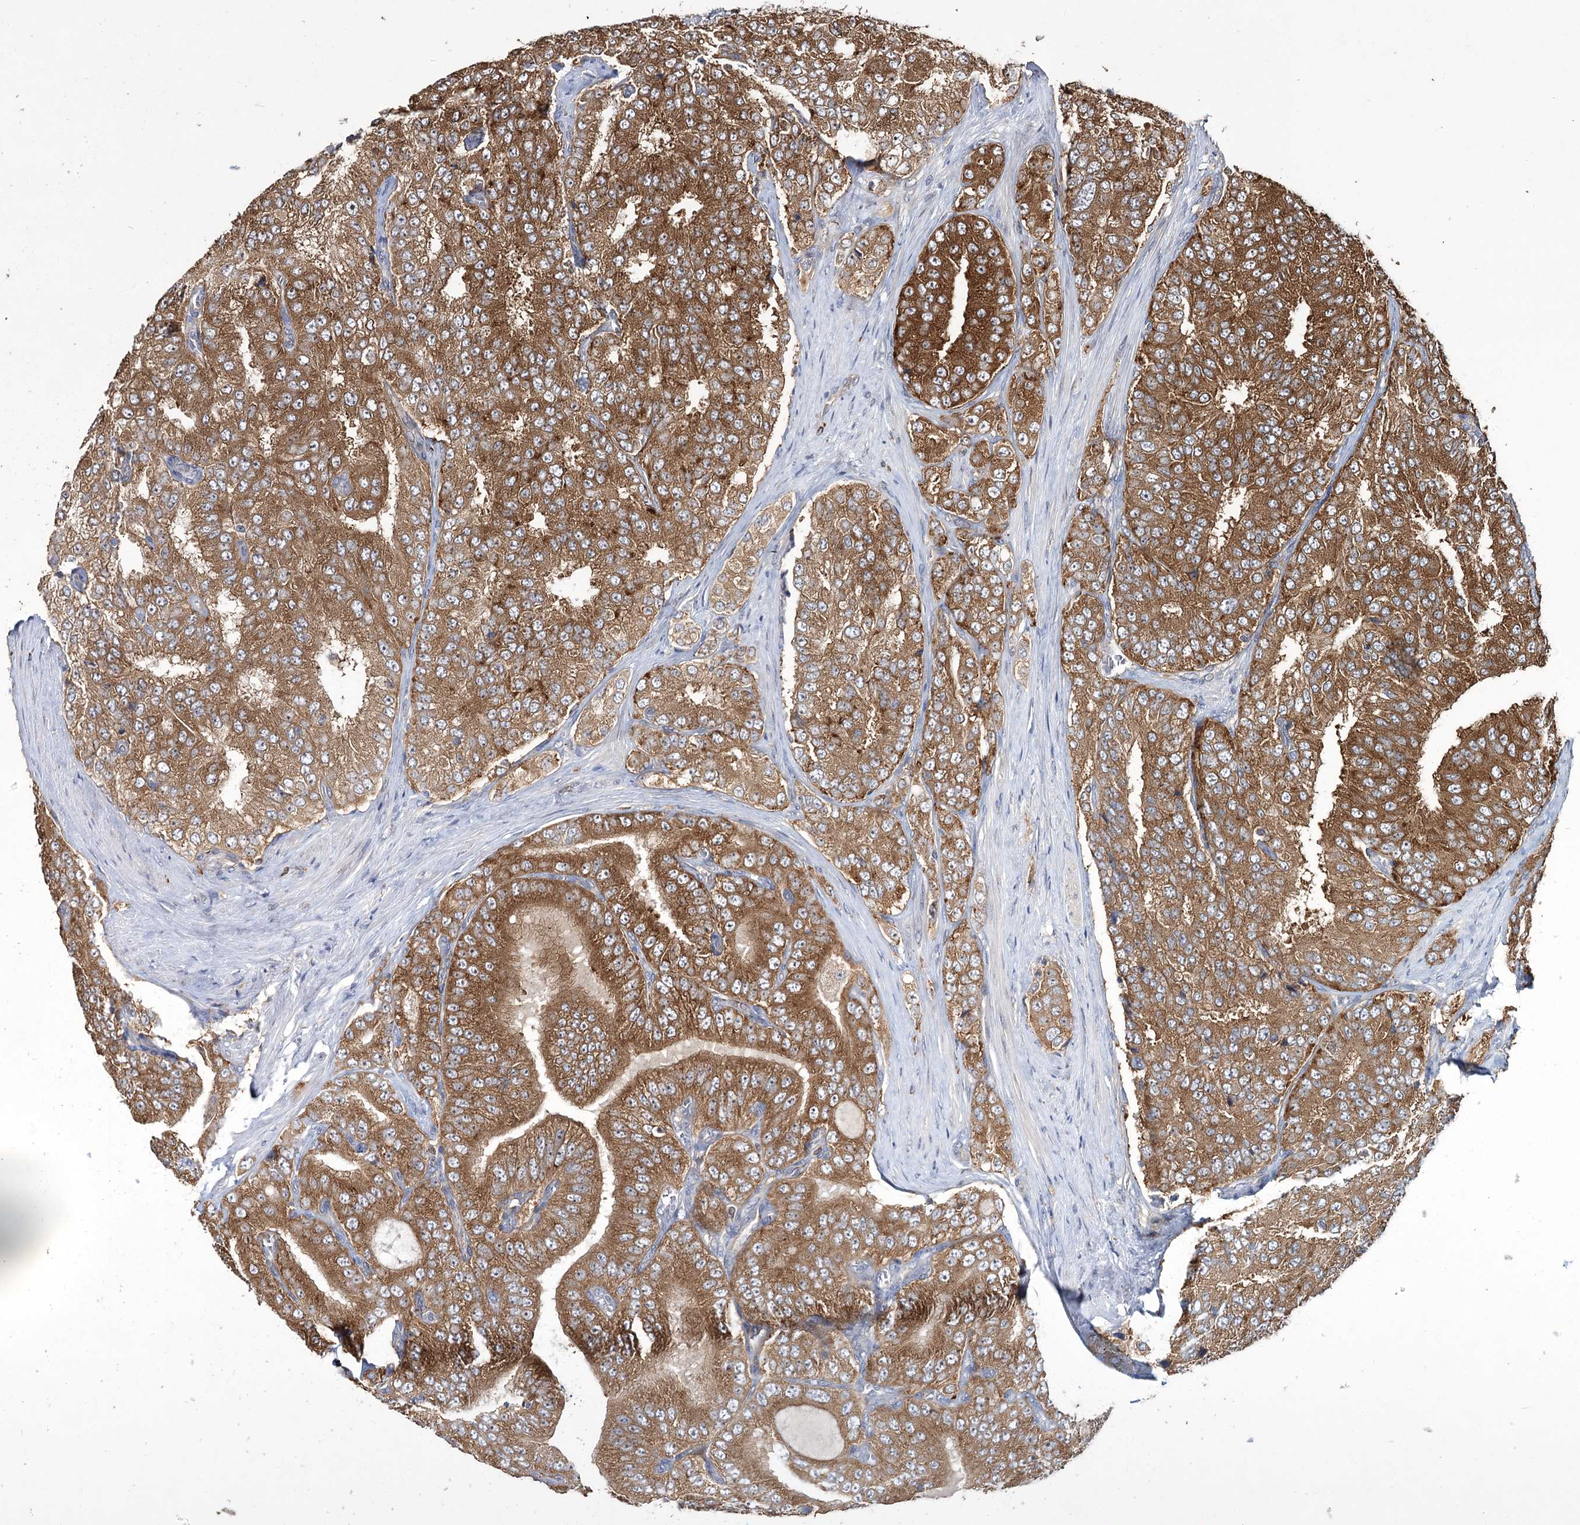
{"staining": {"intensity": "strong", "quantity": ">75%", "location": "cytoplasmic/membranous"}, "tissue": "prostate cancer", "cell_type": "Tumor cells", "image_type": "cancer", "snomed": [{"axis": "morphology", "description": "Adenocarcinoma, High grade"}, {"axis": "topography", "description": "Prostate"}], "caption": "Immunohistochemistry (IHC) image of prostate cancer (high-grade adenocarcinoma) stained for a protein (brown), which shows high levels of strong cytoplasmic/membranous staining in approximately >75% of tumor cells.", "gene": "DMXL1", "patient": {"sex": "male", "age": 58}}